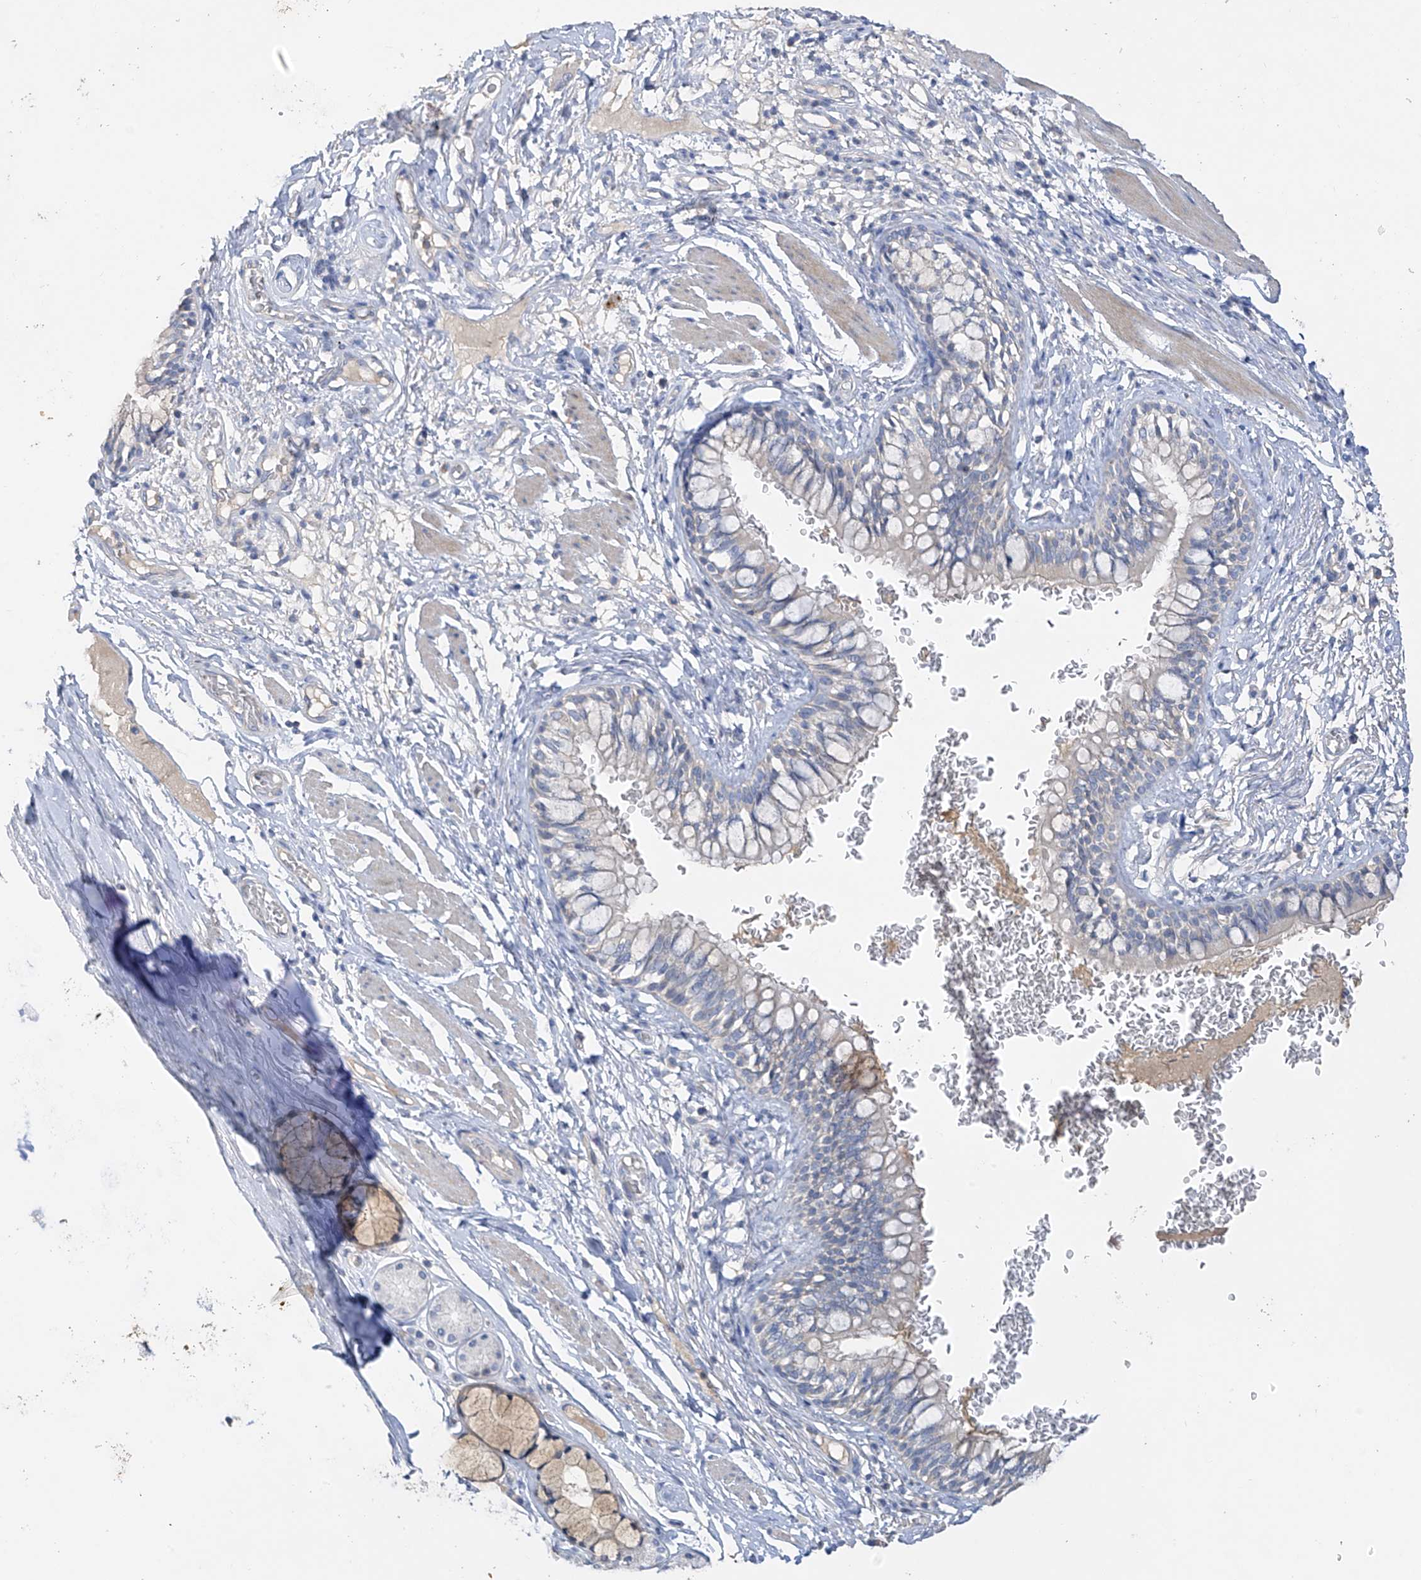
{"staining": {"intensity": "weak", "quantity": "<25%", "location": "cytoplasmic/membranous"}, "tissue": "bronchus", "cell_type": "Respiratory epithelial cells", "image_type": "normal", "snomed": [{"axis": "morphology", "description": "Normal tissue, NOS"}, {"axis": "topography", "description": "Cartilage tissue"}, {"axis": "topography", "description": "Bronchus"}], "caption": "Micrograph shows no protein expression in respiratory epithelial cells of unremarkable bronchus.", "gene": "PRSS12", "patient": {"sex": "female", "age": 36}}